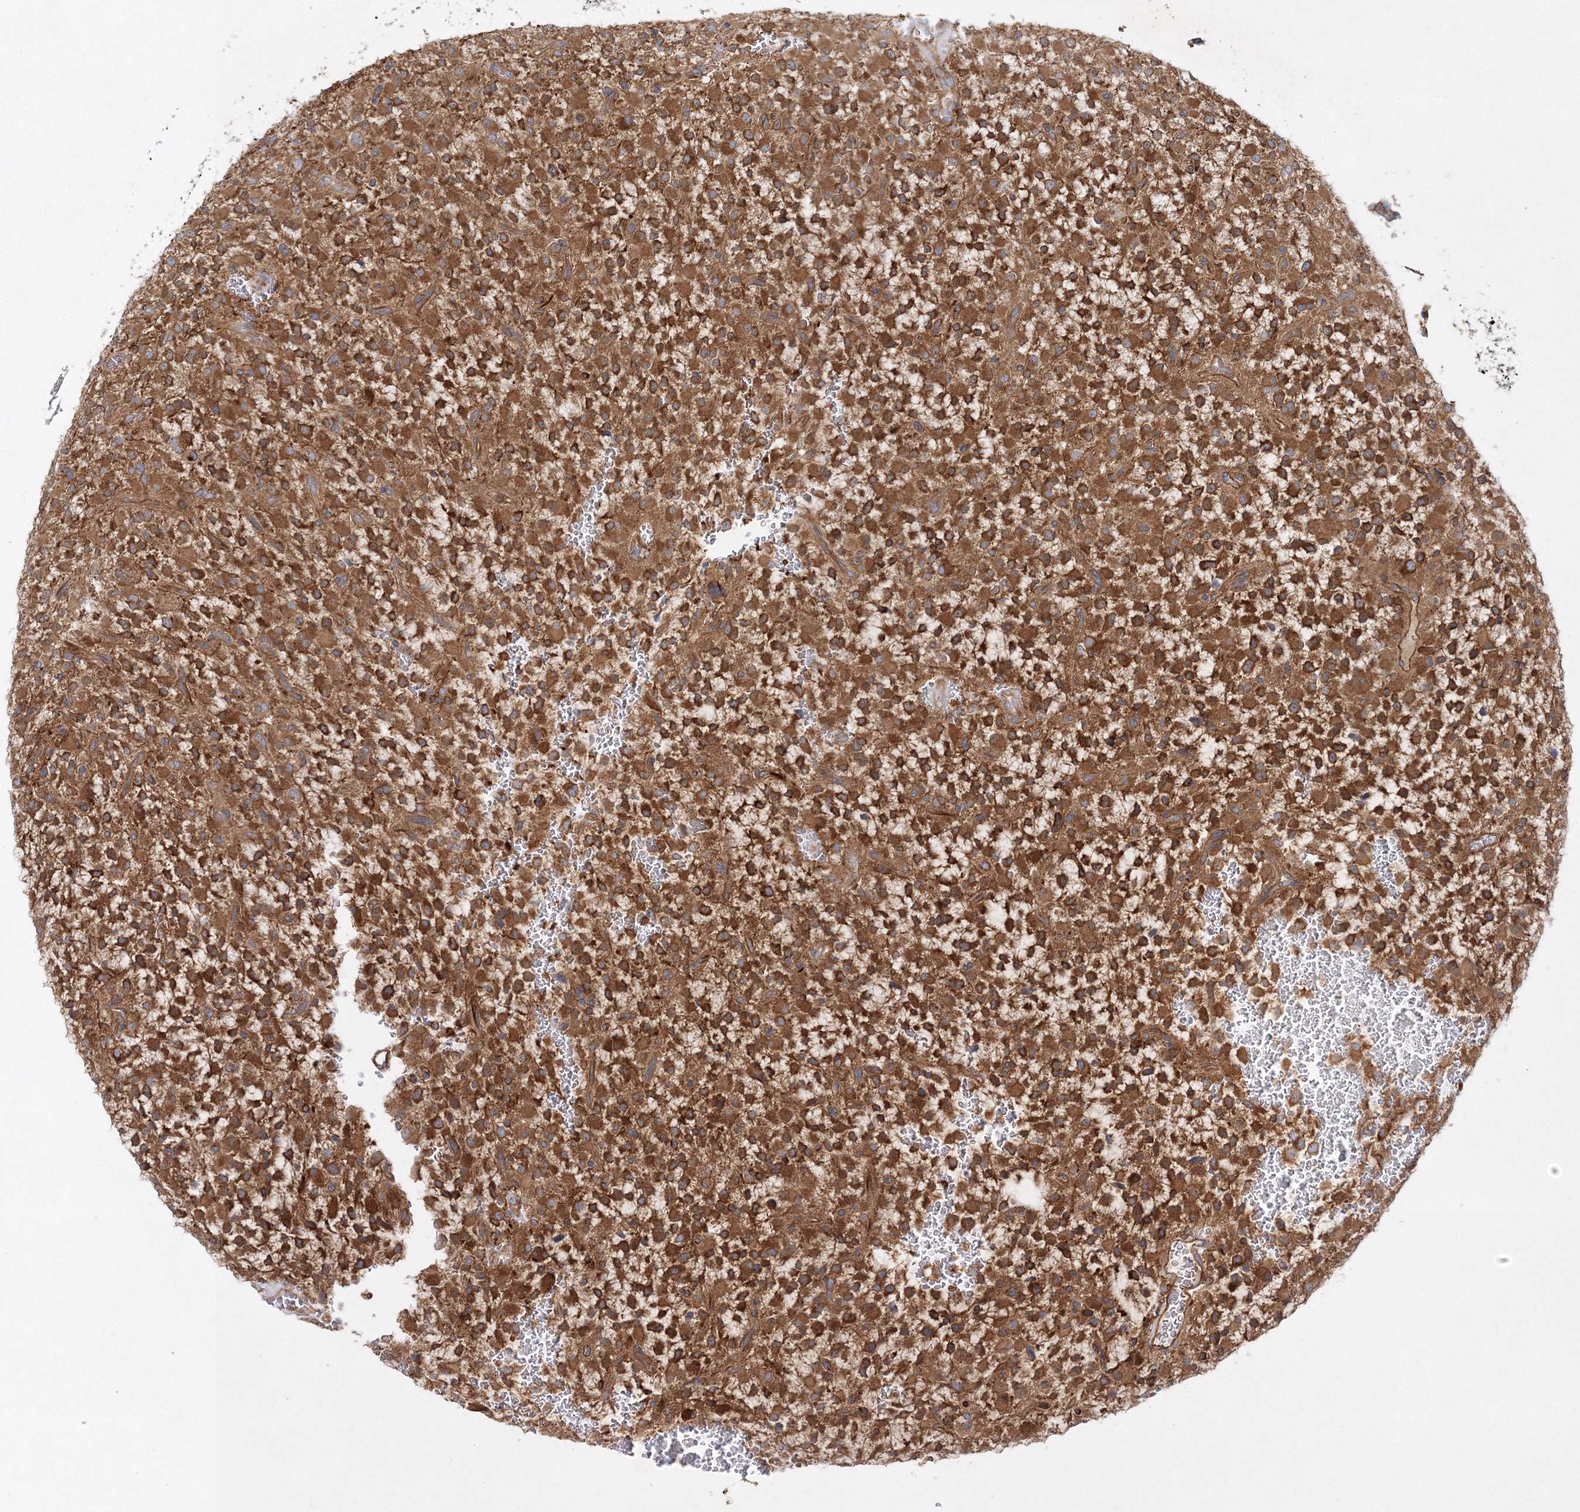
{"staining": {"intensity": "strong", "quantity": ">75%", "location": "cytoplasmic/membranous"}, "tissue": "glioma", "cell_type": "Tumor cells", "image_type": "cancer", "snomed": [{"axis": "morphology", "description": "Glioma, malignant, High grade"}, {"axis": "topography", "description": "Brain"}], "caption": "Protein staining of glioma tissue exhibits strong cytoplasmic/membranous staining in approximately >75% of tumor cells.", "gene": "WDR37", "patient": {"sex": "male", "age": 34}}